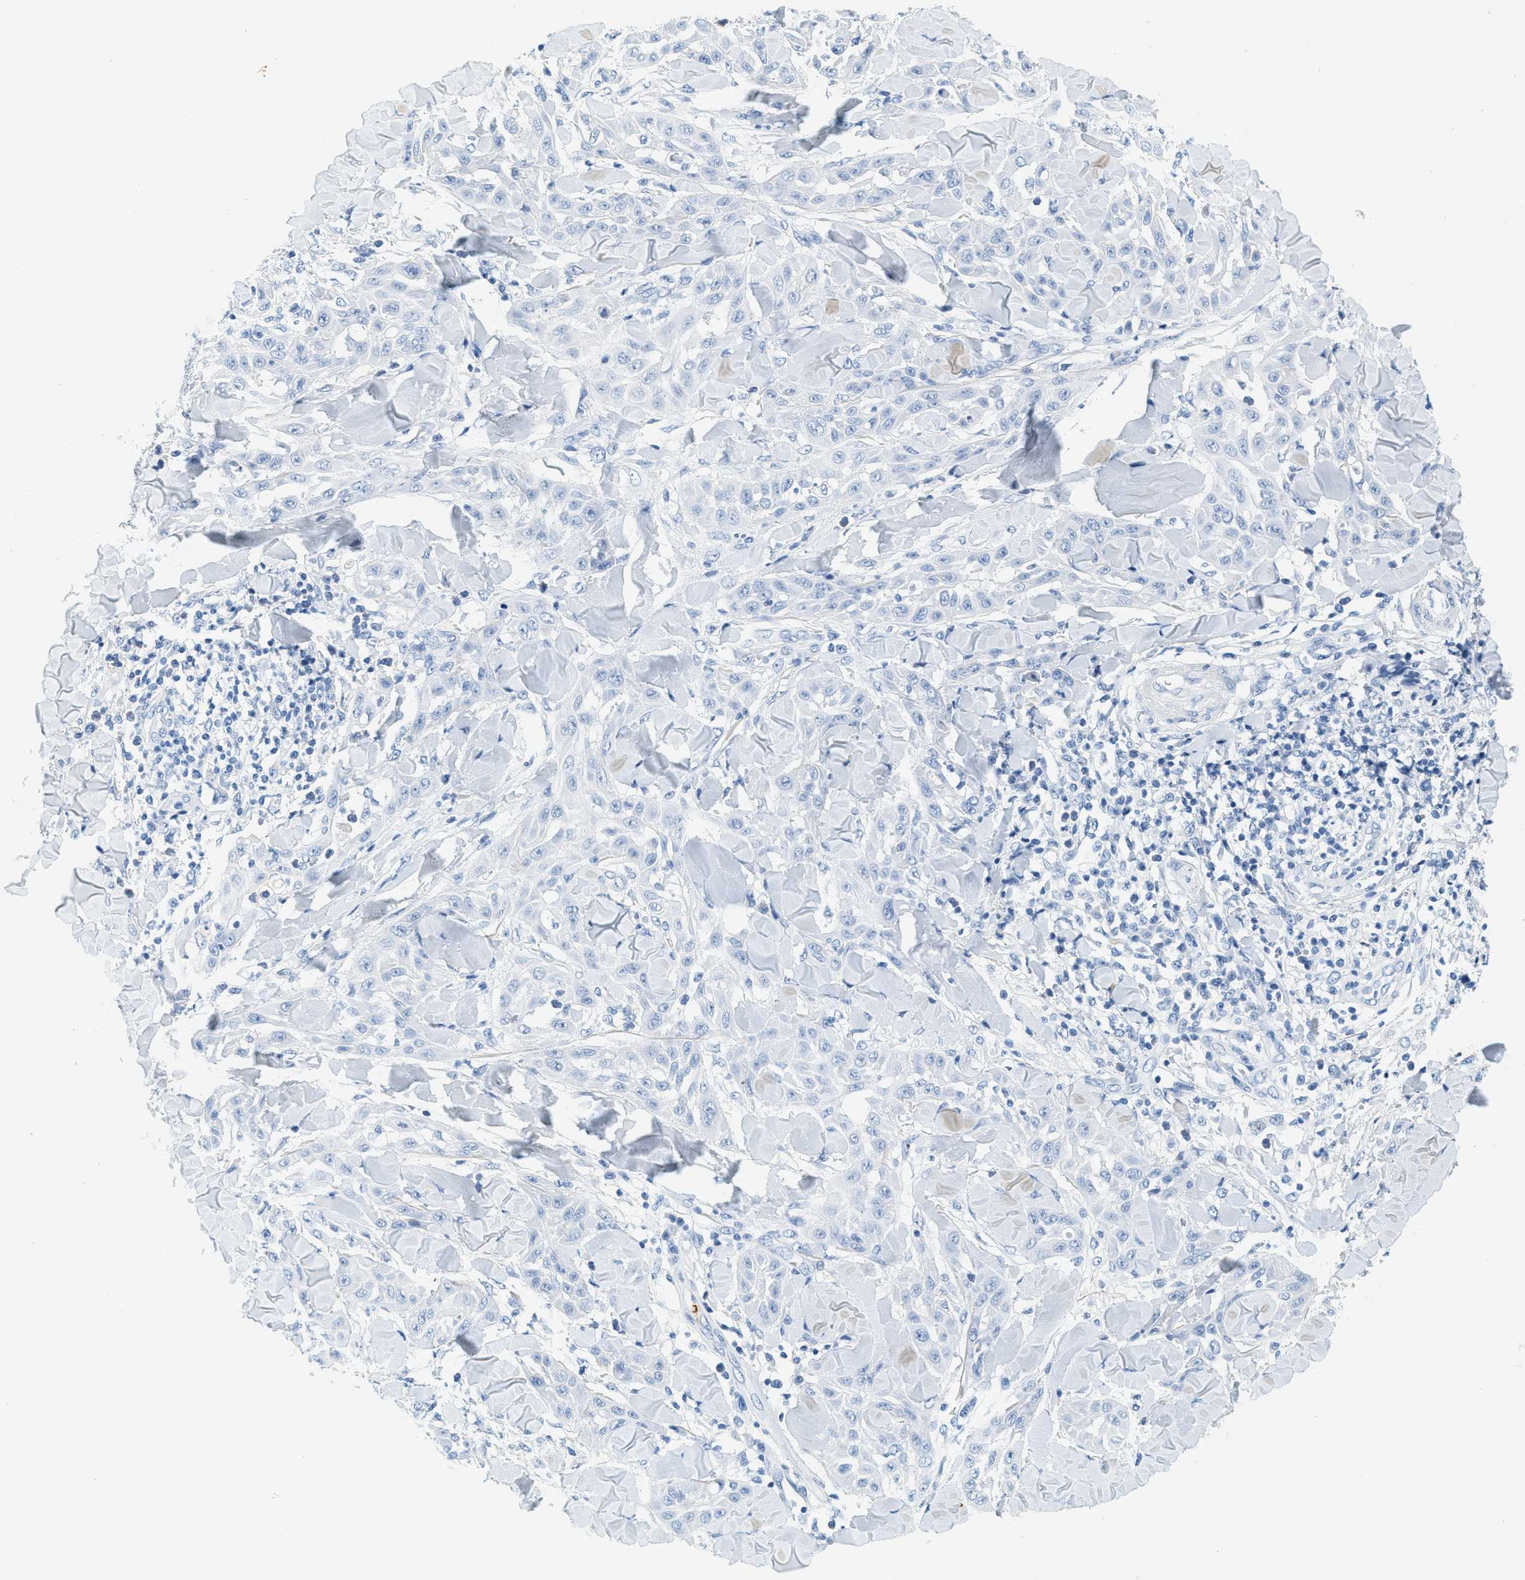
{"staining": {"intensity": "negative", "quantity": "none", "location": "none"}, "tissue": "skin cancer", "cell_type": "Tumor cells", "image_type": "cancer", "snomed": [{"axis": "morphology", "description": "Squamous cell carcinoma, NOS"}, {"axis": "topography", "description": "Skin"}], "caption": "A high-resolution image shows IHC staining of skin cancer, which demonstrates no significant staining in tumor cells.", "gene": "LCN2", "patient": {"sex": "male", "age": 24}}